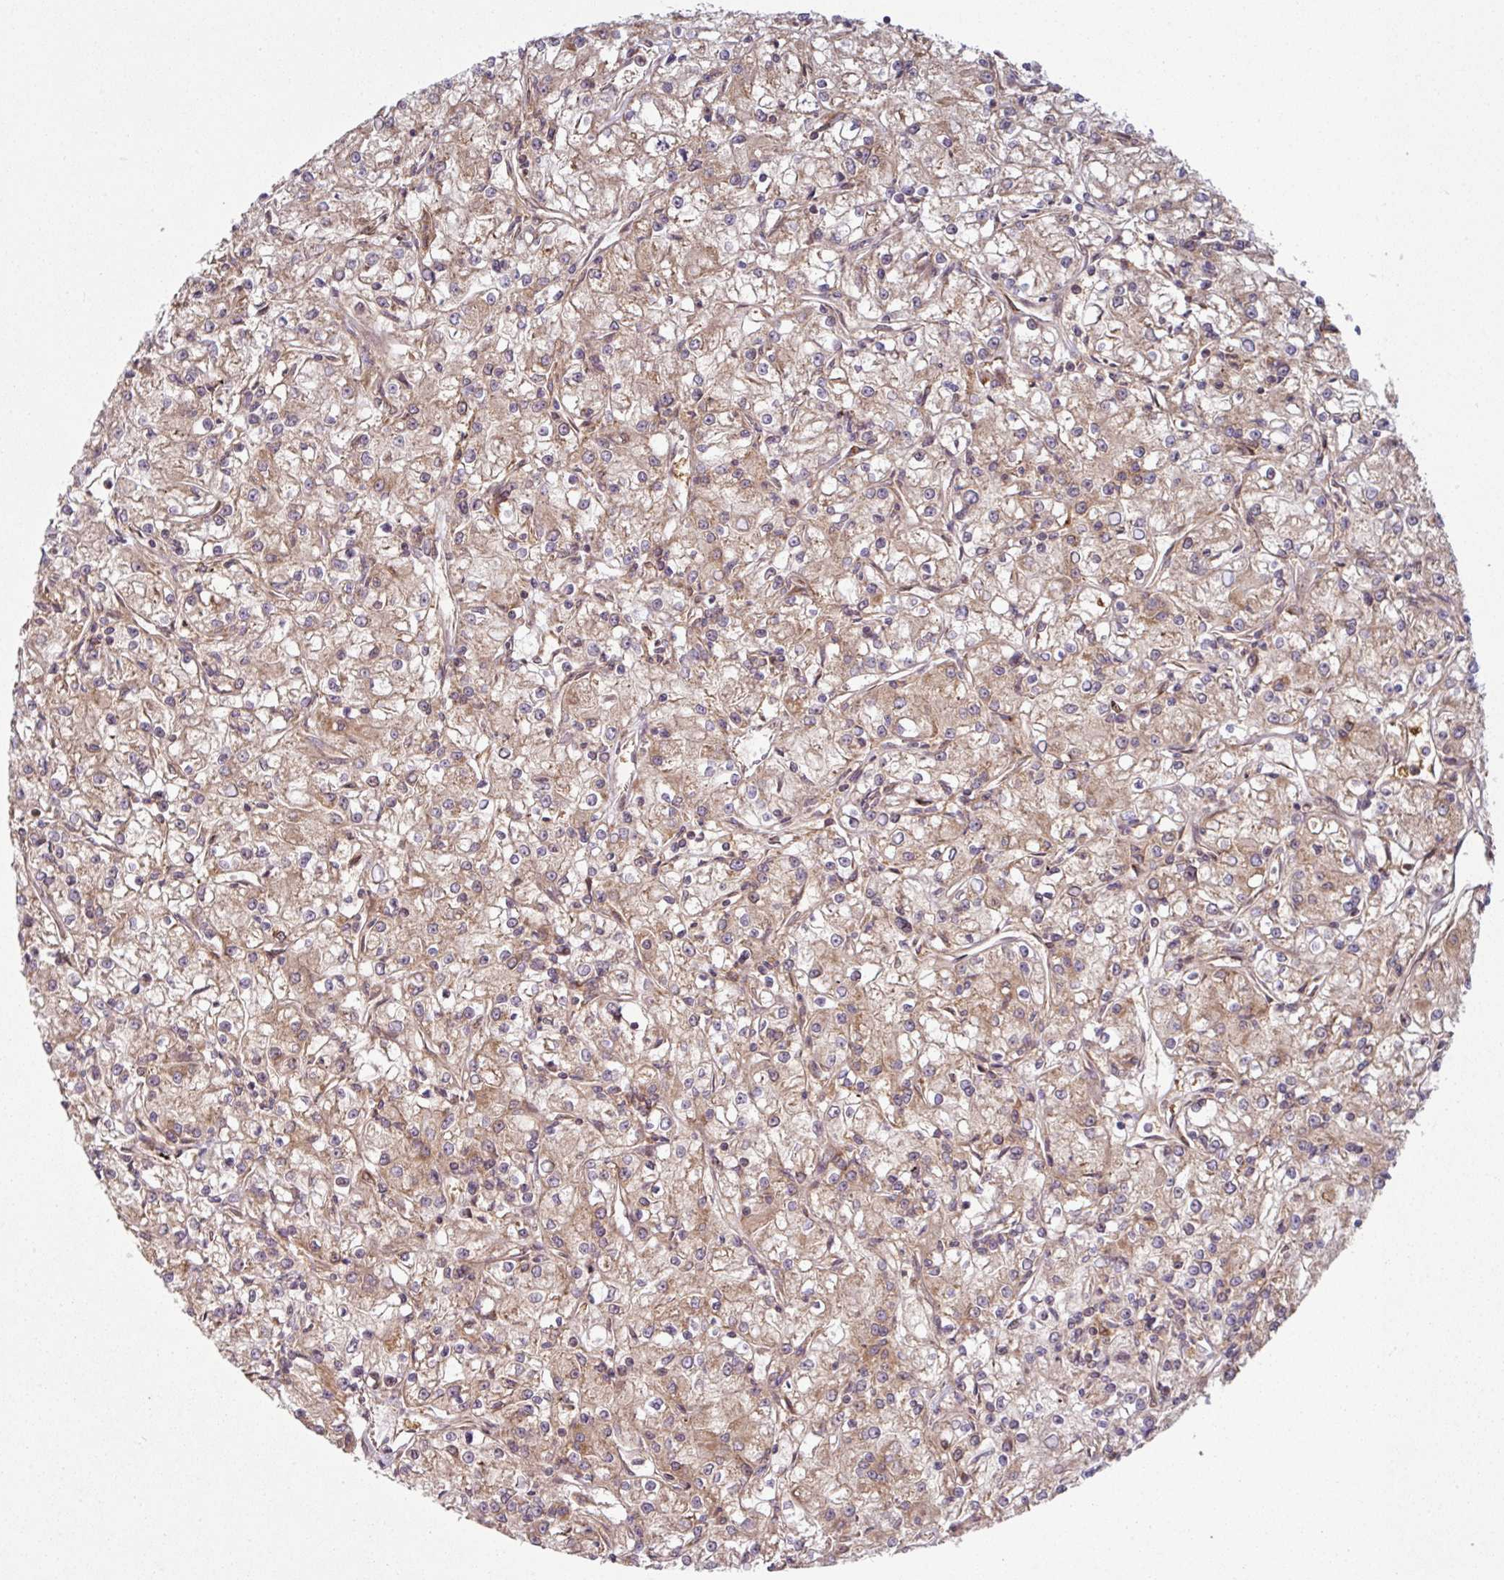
{"staining": {"intensity": "moderate", "quantity": ">75%", "location": "cytoplasmic/membranous"}, "tissue": "renal cancer", "cell_type": "Tumor cells", "image_type": "cancer", "snomed": [{"axis": "morphology", "description": "Adenocarcinoma, NOS"}, {"axis": "topography", "description": "Kidney"}], "caption": "Immunohistochemistry (IHC) photomicrograph of renal cancer stained for a protein (brown), which displays medium levels of moderate cytoplasmic/membranous positivity in about >75% of tumor cells.", "gene": "RAB5A", "patient": {"sex": "female", "age": 59}}